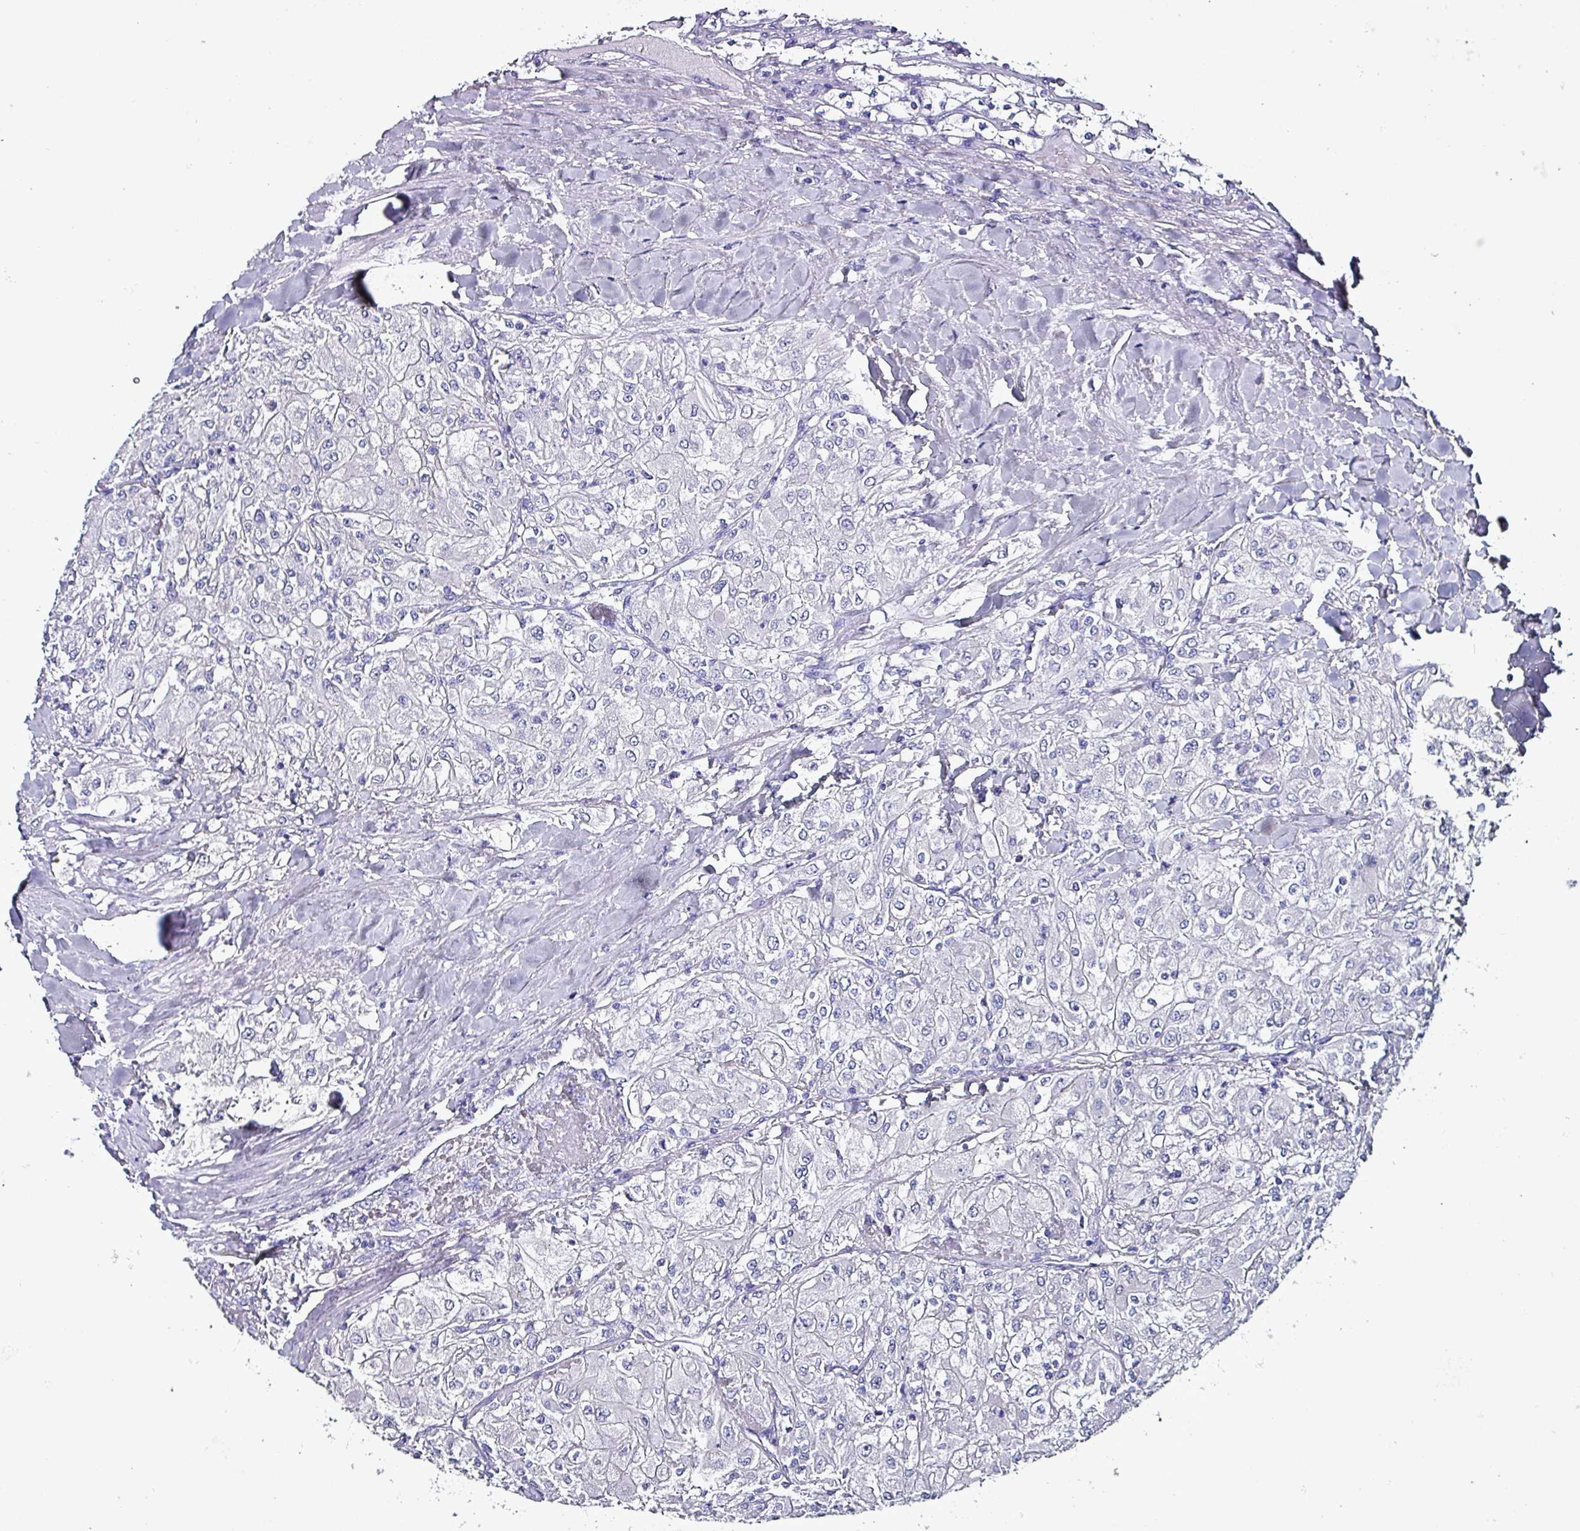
{"staining": {"intensity": "negative", "quantity": "none", "location": "none"}, "tissue": "renal cancer", "cell_type": "Tumor cells", "image_type": "cancer", "snomed": [{"axis": "morphology", "description": "Adenocarcinoma, NOS"}, {"axis": "topography", "description": "Kidney"}], "caption": "The image displays no staining of tumor cells in renal cancer.", "gene": "KRT6C", "patient": {"sex": "male", "age": 80}}